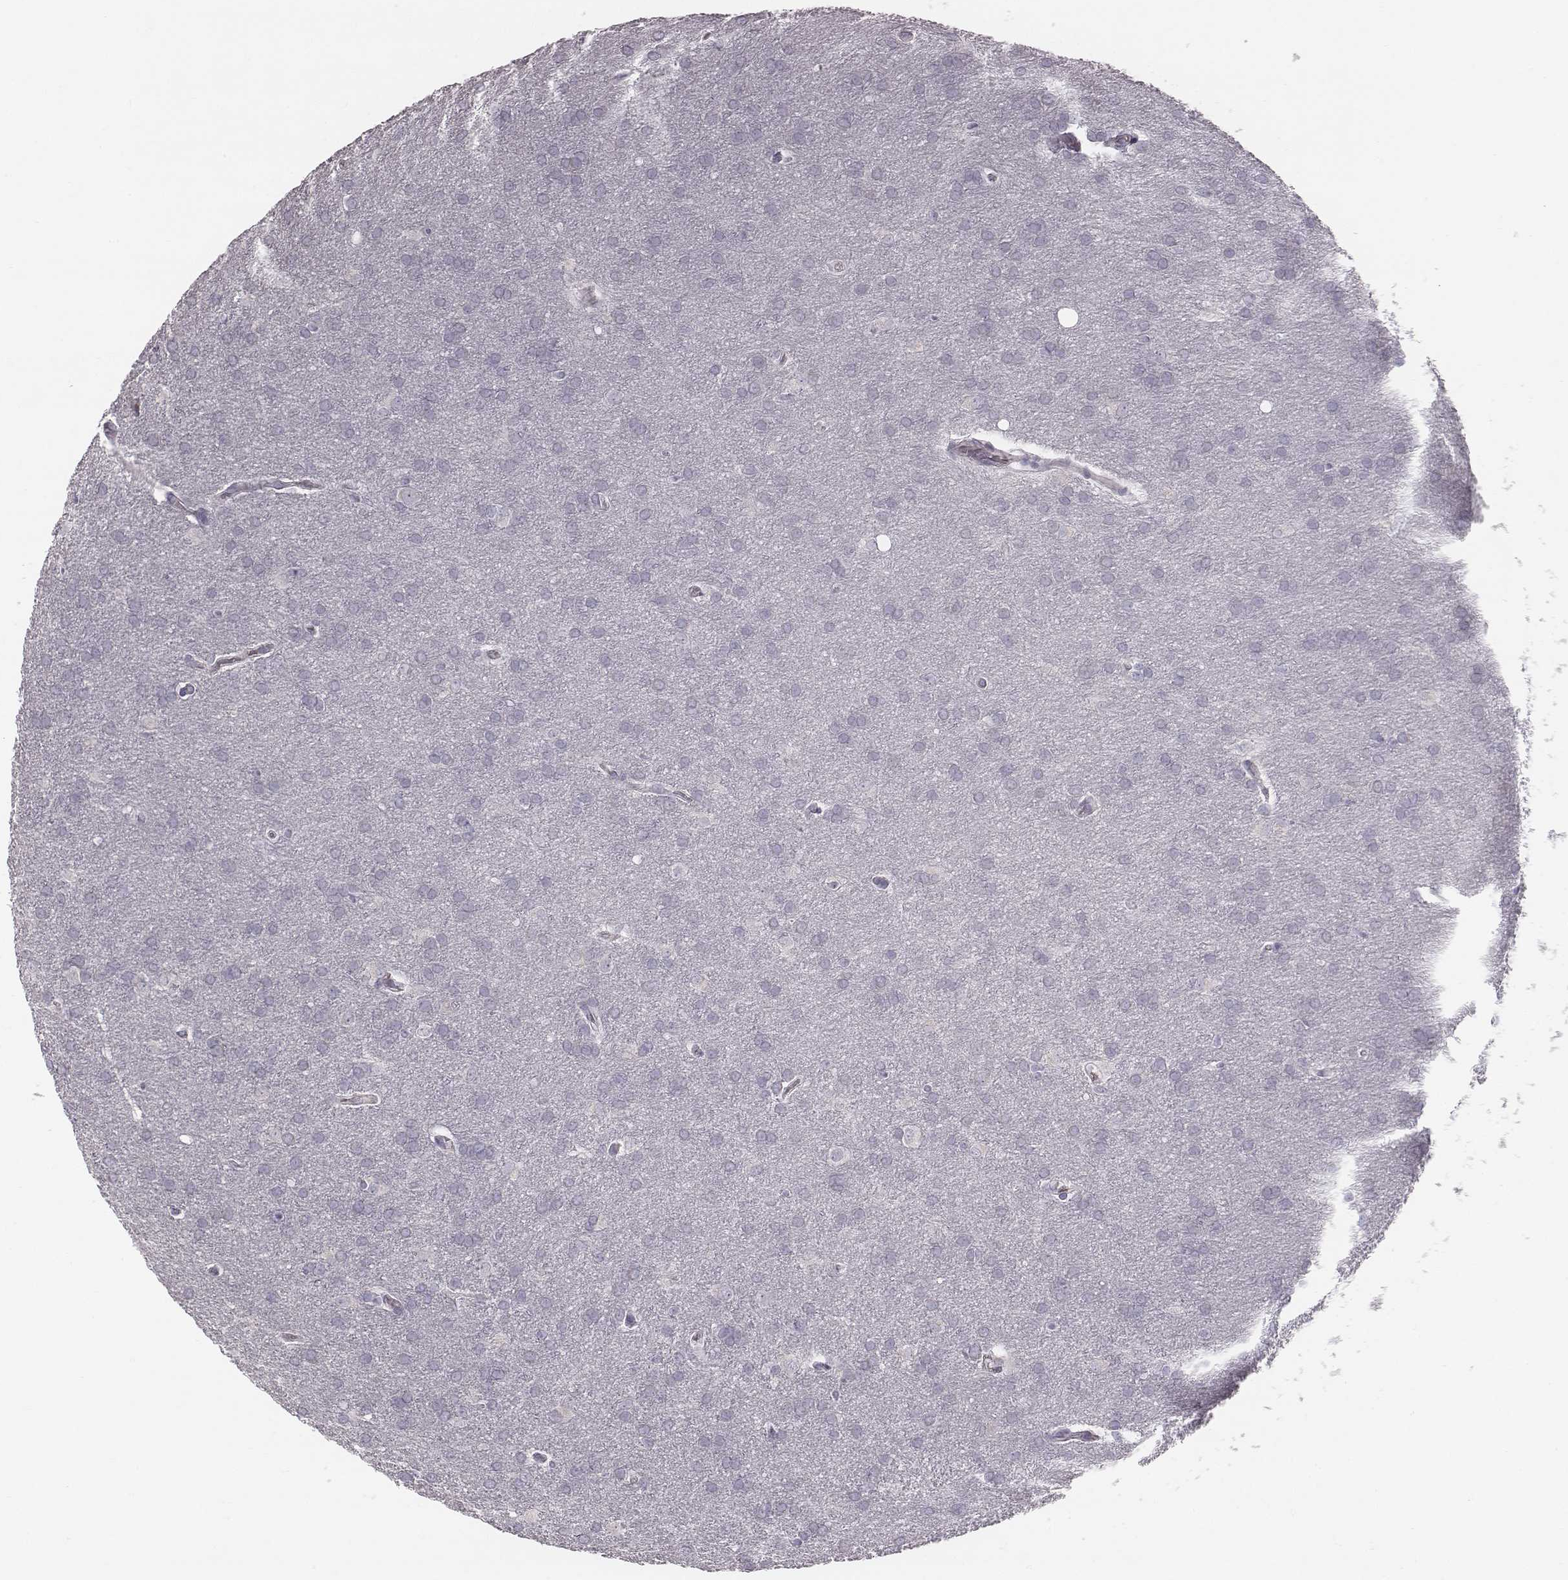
{"staining": {"intensity": "negative", "quantity": "none", "location": "none"}, "tissue": "glioma", "cell_type": "Tumor cells", "image_type": "cancer", "snomed": [{"axis": "morphology", "description": "Glioma, malignant, Low grade"}, {"axis": "topography", "description": "Brain"}], "caption": "Tumor cells are negative for protein expression in human glioma.", "gene": "C6orf58", "patient": {"sex": "female", "age": 32}}